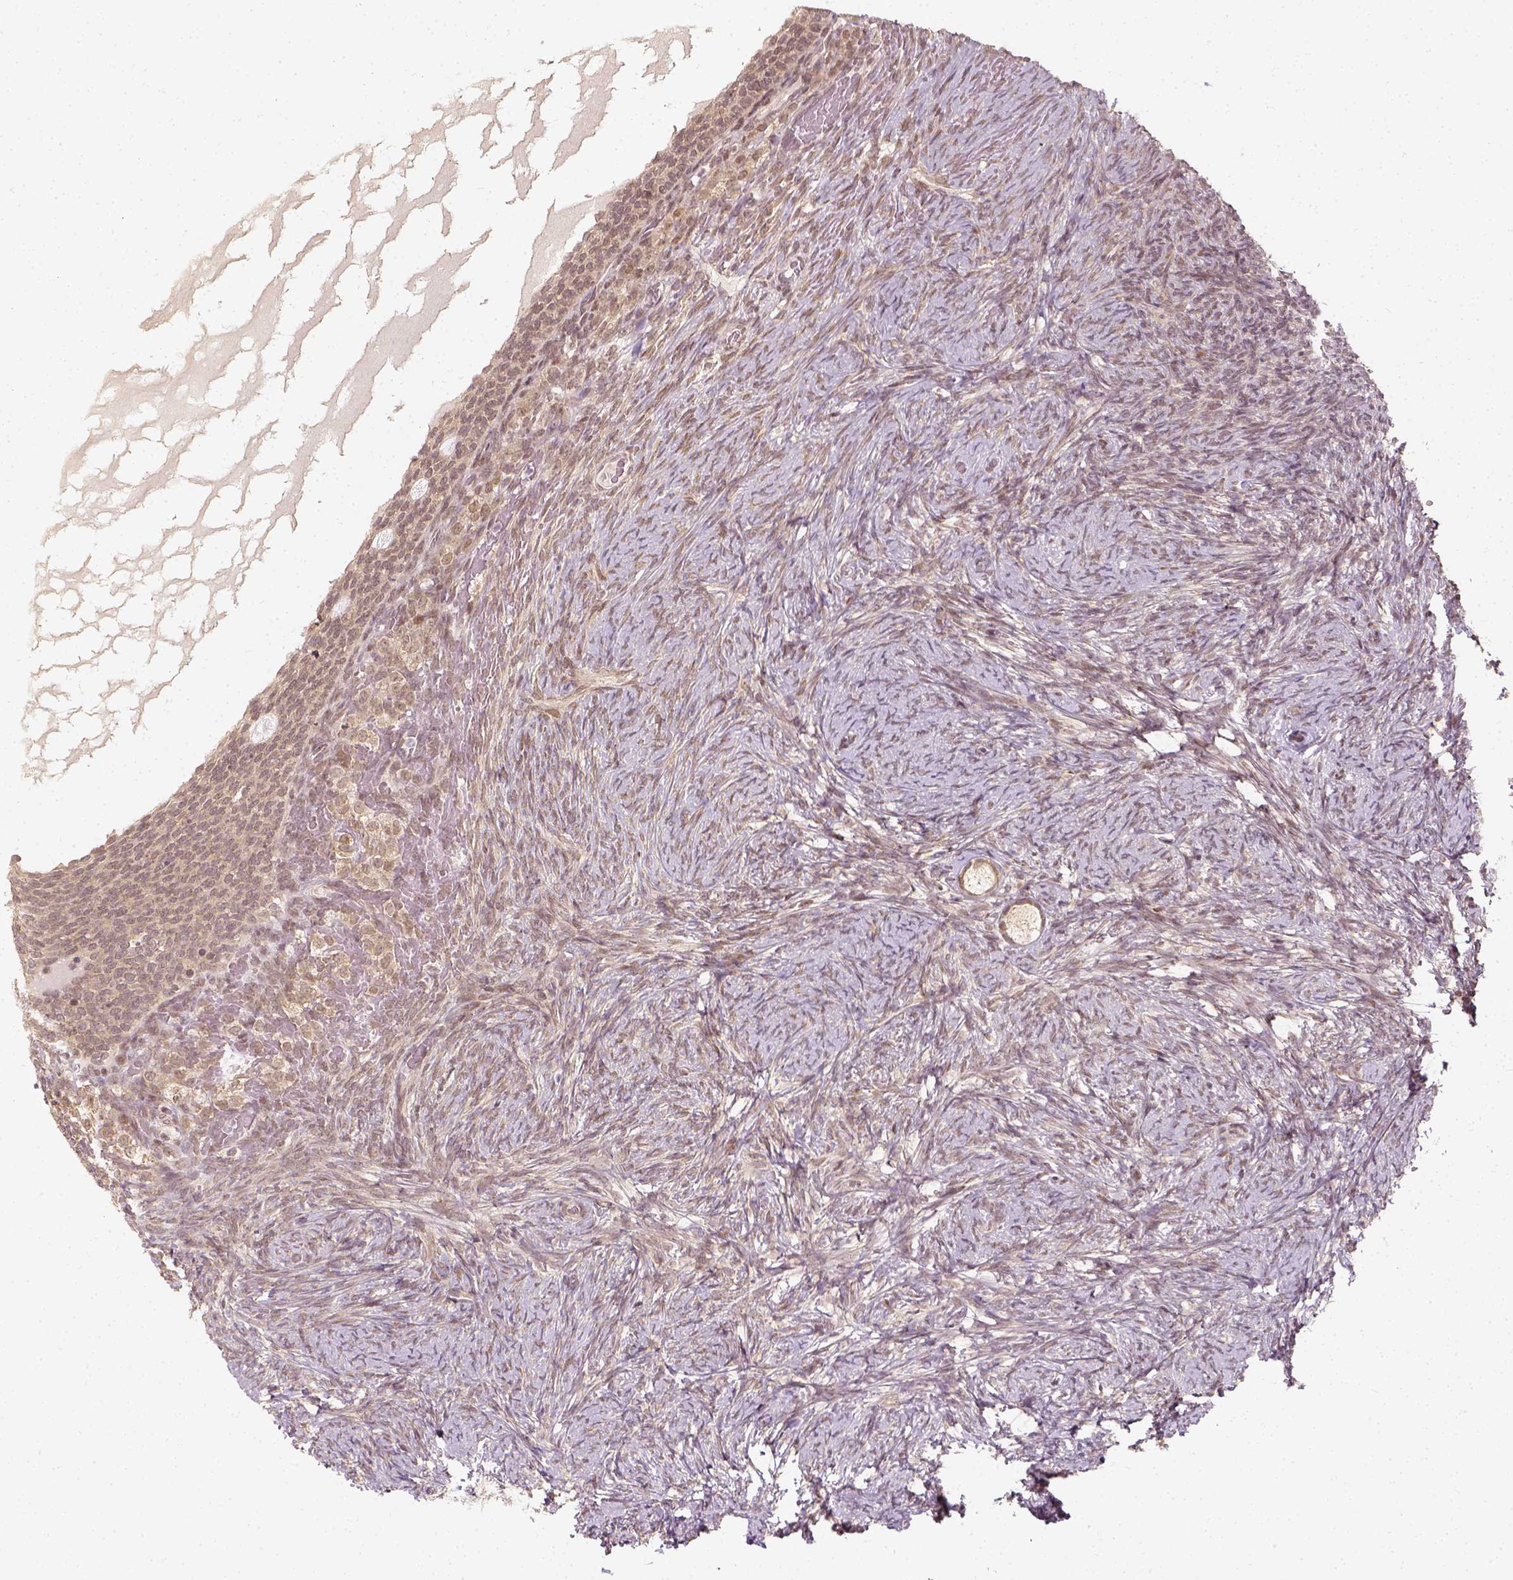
{"staining": {"intensity": "weak", "quantity": ">75%", "location": "cytoplasmic/membranous"}, "tissue": "ovary", "cell_type": "Follicle cells", "image_type": "normal", "snomed": [{"axis": "morphology", "description": "Normal tissue, NOS"}, {"axis": "topography", "description": "Ovary"}], "caption": "An image showing weak cytoplasmic/membranous staining in about >75% of follicle cells in benign ovary, as visualized by brown immunohistochemical staining.", "gene": "ZMAT3", "patient": {"sex": "female", "age": 34}}